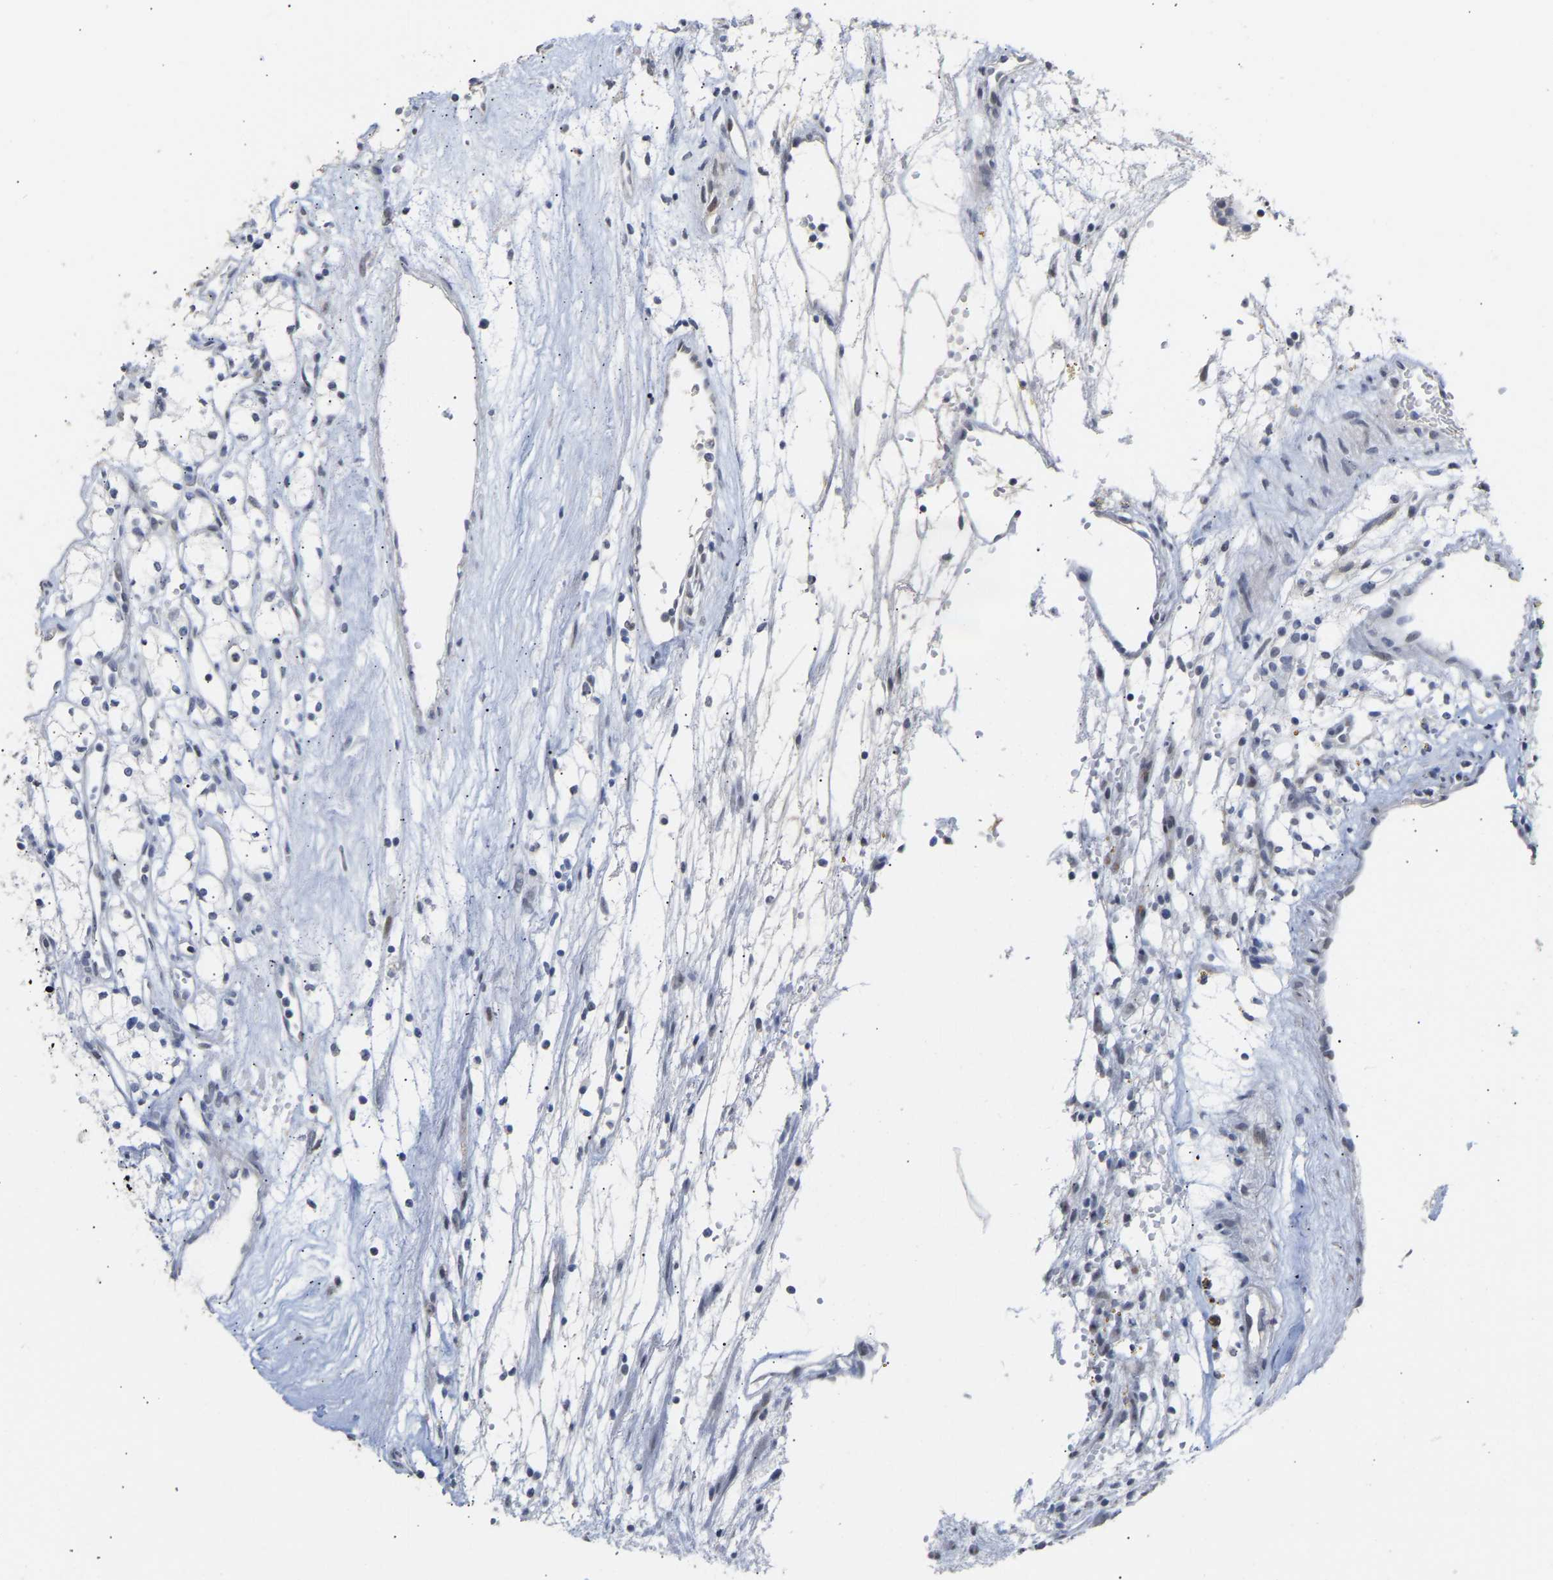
{"staining": {"intensity": "negative", "quantity": "none", "location": "none"}, "tissue": "renal cancer", "cell_type": "Tumor cells", "image_type": "cancer", "snomed": [{"axis": "morphology", "description": "Adenocarcinoma, NOS"}, {"axis": "topography", "description": "Kidney"}], "caption": "Protein analysis of renal adenocarcinoma reveals no significant staining in tumor cells. The staining is performed using DAB brown chromogen with nuclei counter-stained in using hematoxylin.", "gene": "AMPH", "patient": {"sex": "male", "age": 59}}